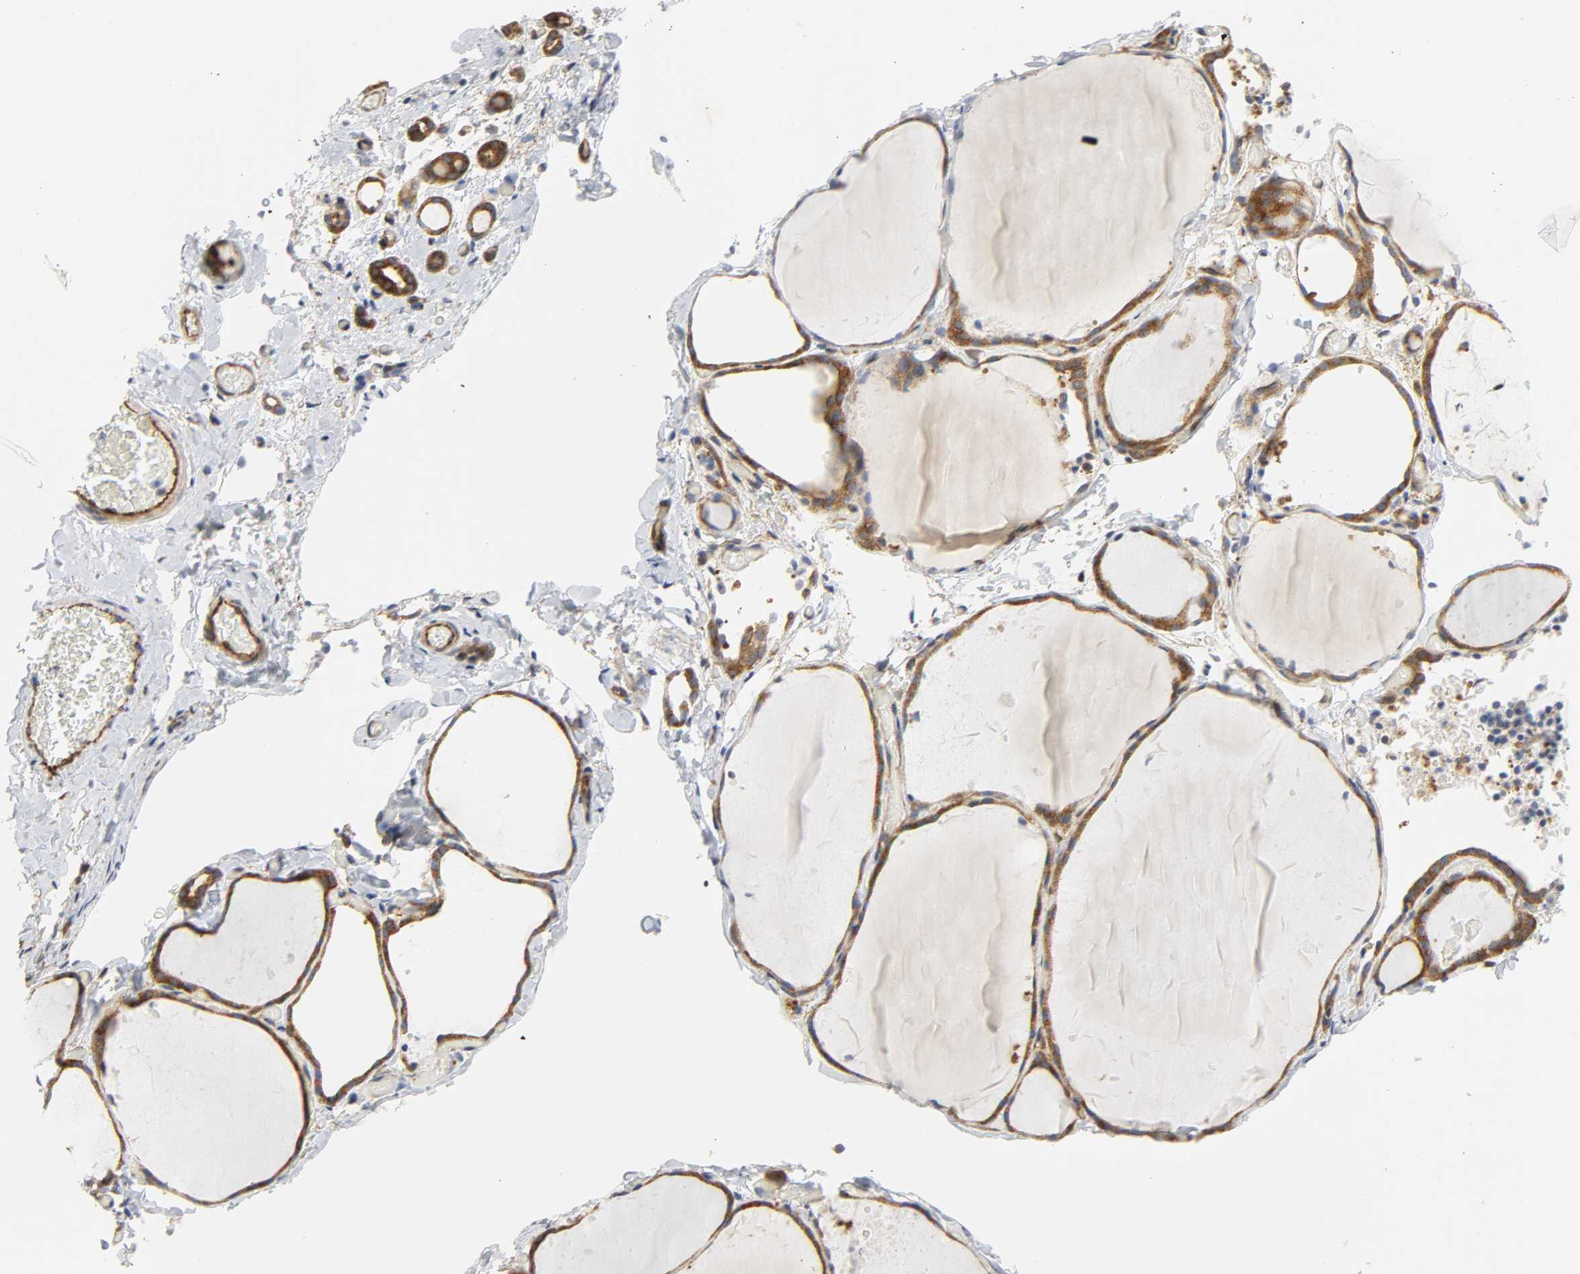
{"staining": {"intensity": "strong", "quantity": ">75%", "location": "cytoplasmic/membranous"}, "tissue": "thyroid gland", "cell_type": "Glandular cells", "image_type": "normal", "snomed": [{"axis": "morphology", "description": "Normal tissue, NOS"}, {"axis": "topography", "description": "Thyroid gland"}], "caption": "Immunohistochemical staining of unremarkable human thyroid gland shows strong cytoplasmic/membranous protein staining in about >75% of glandular cells.", "gene": "DOCK1", "patient": {"sex": "female", "age": 22}}